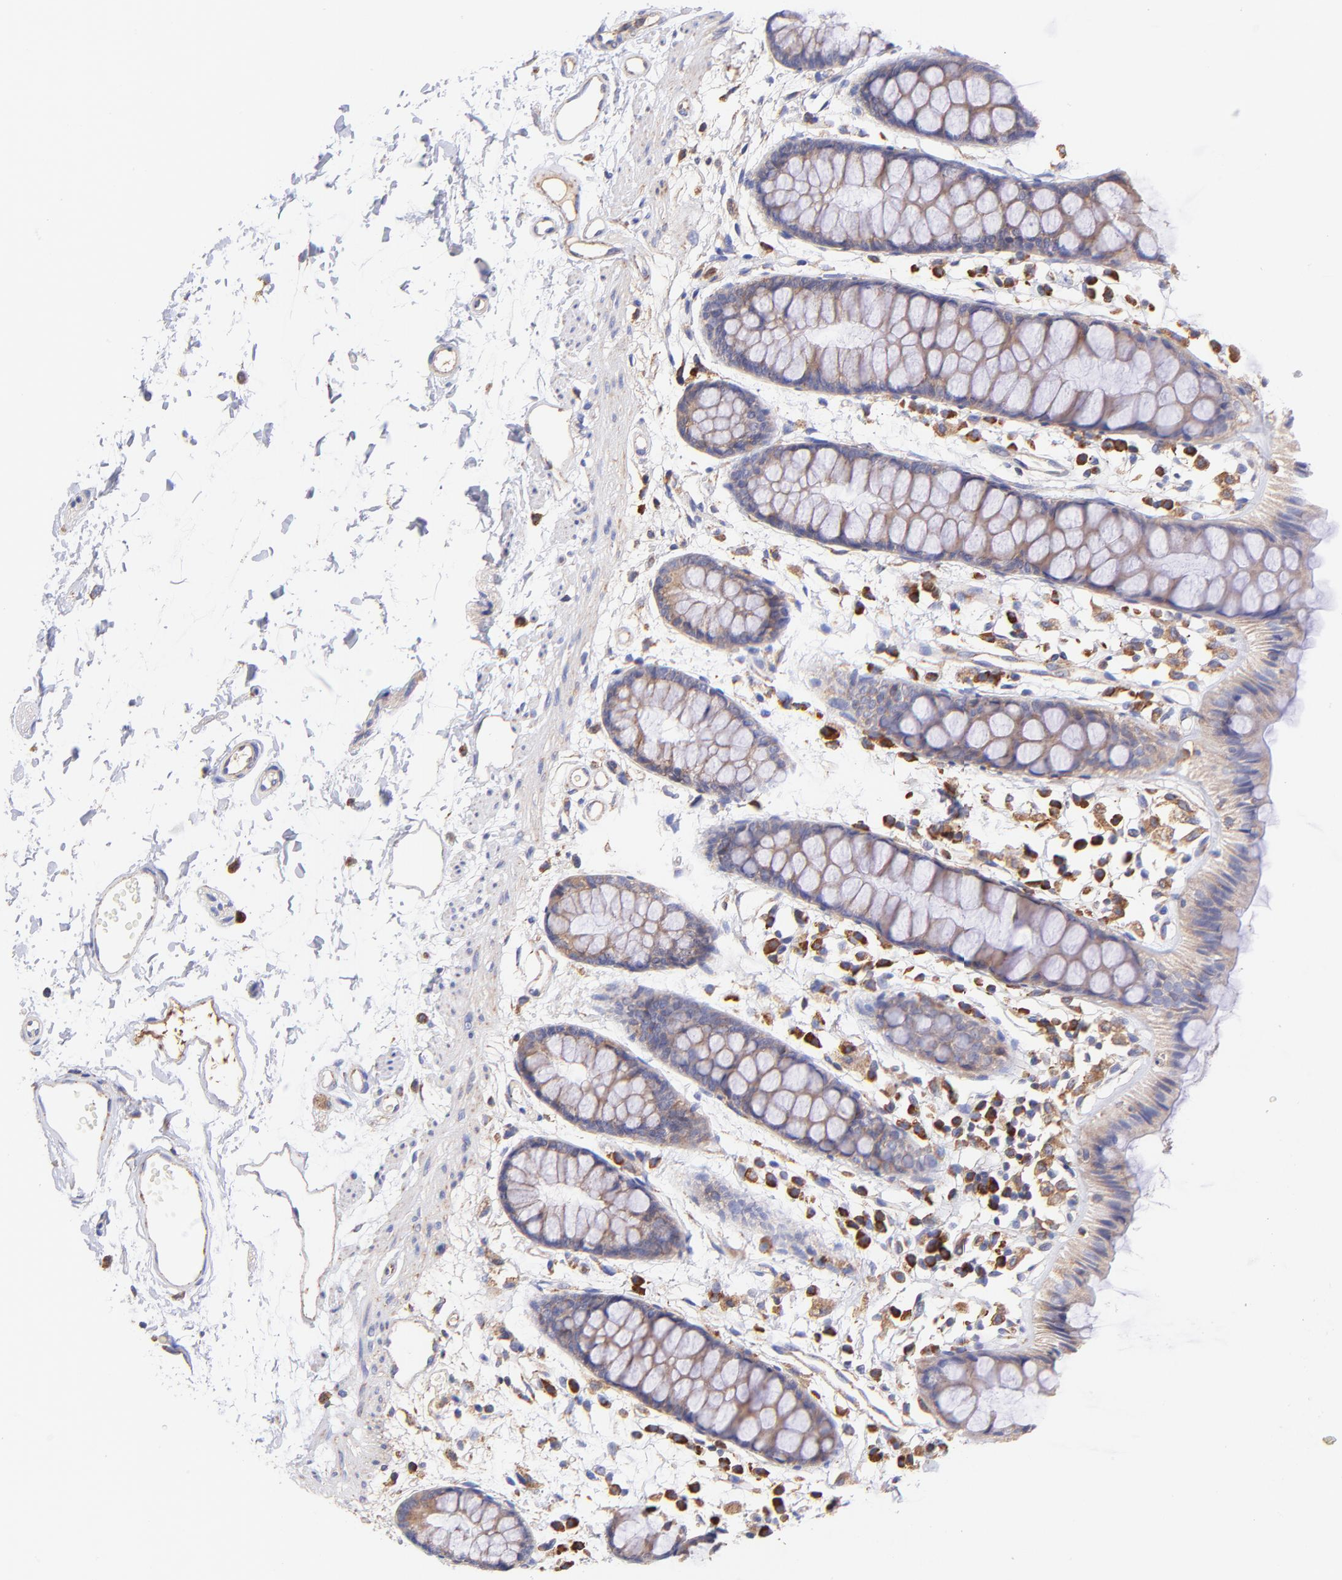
{"staining": {"intensity": "weak", "quantity": ">75%", "location": "cytoplasmic/membranous"}, "tissue": "rectum", "cell_type": "Glandular cells", "image_type": "normal", "snomed": [{"axis": "morphology", "description": "Normal tissue, NOS"}, {"axis": "topography", "description": "Rectum"}], "caption": "Rectum was stained to show a protein in brown. There is low levels of weak cytoplasmic/membranous staining in about >75% of glandular cells. (DAB (3,3'-diaminobenzidine) IHC with brightfield microscopy, high magnification).", "gene": "PREX1", "patient": {"sex": "female", "age": 66}}